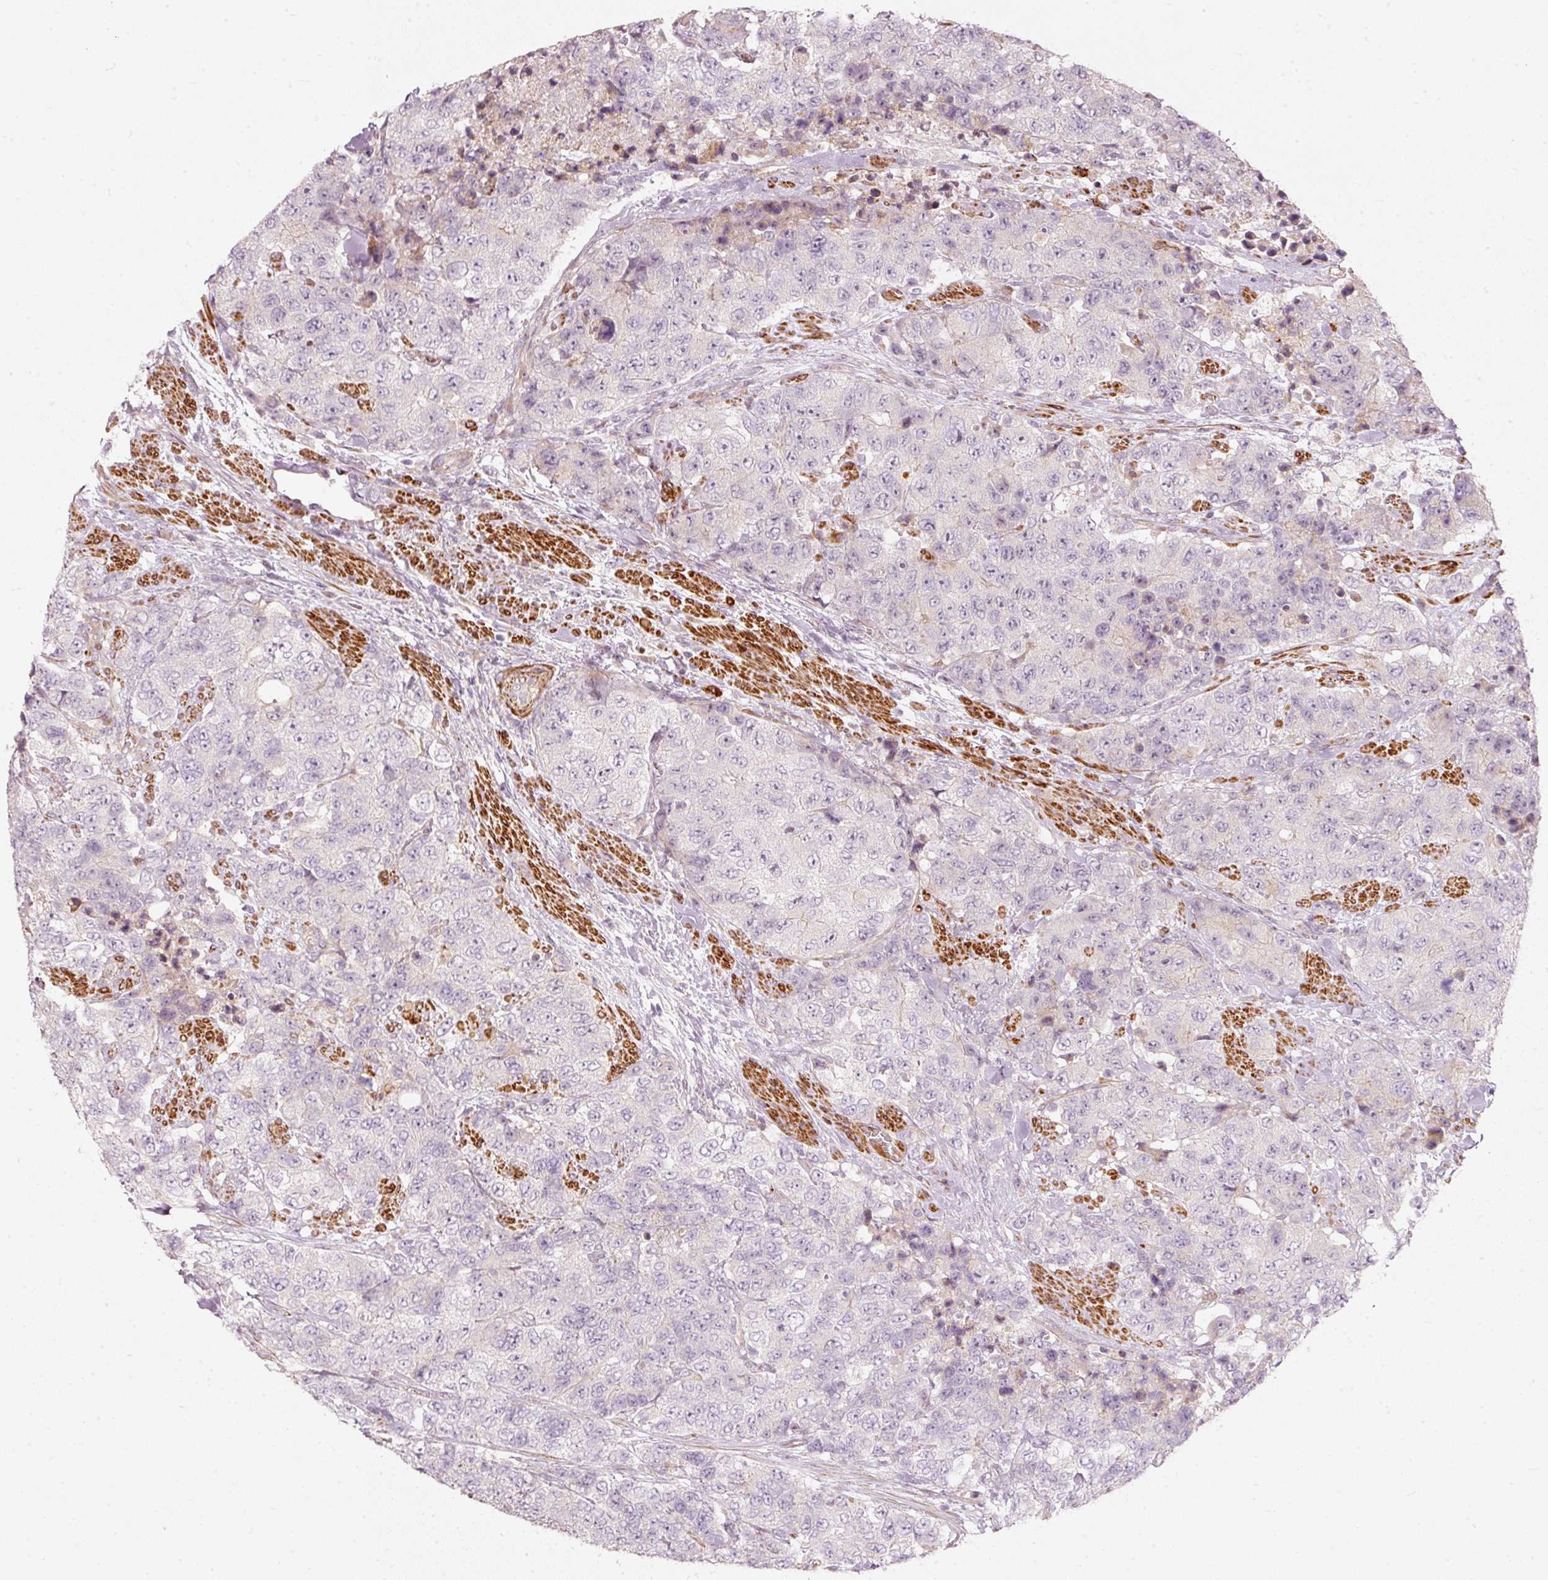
{"staining": {"intensity": "negative", "quantity": "none", "location": "none"}, "tissue": "urothelial cancer", "cell_type": "Tumor cells", "image_type": "cancer", "snomed": [{"axis": "morphology", "description": "Urothelial carcinoma, High grade"}, {"axis": "topography", "description": "Urinary bladder"}], "caption": "The histopathology image demonstrates no staining of tumor cells in urothelial cancer.", "gene": "KCNQ1", "patient": {"sex": "female", "age": 78}}